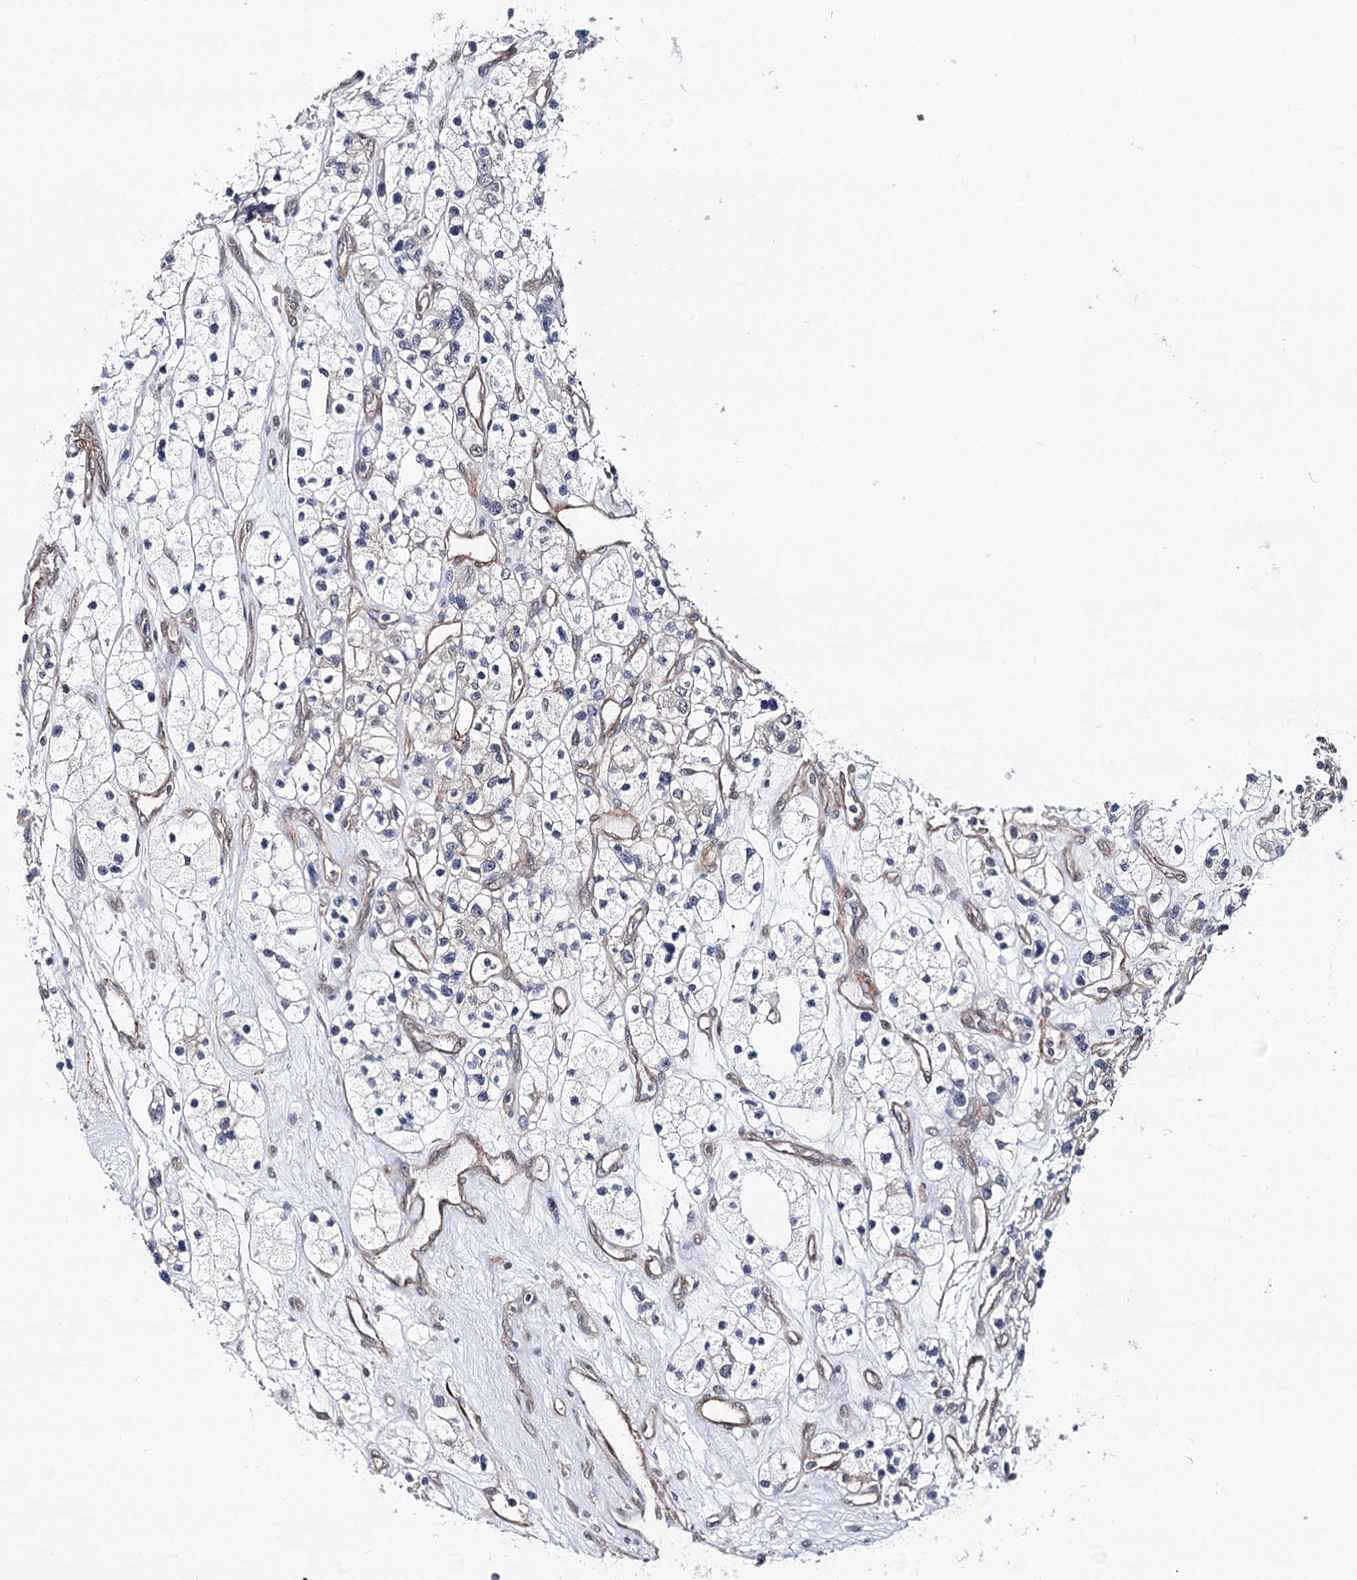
{"staining": {"intensity": "negative", "quantity": "none", "location": "none"}, "tissue": "renal cancer", "cell_type": "Tumor cells", "image_type": "cancer", "snomed": [{"axis": "morphology", "description": "Adenocarcinoma, NOS"}, {"axis": "topography", "description": "Kidney"}], "caption": "IHC image of neoplastic tissue: adenocarcinoma (renal) stained with DAB (3,3'-diaminobenzidine) shows no significant protein staining in tumor cells. The staining was performed using DAB to visualize the protein expression in brown, while the nuclei were stained in blue with hematoxylin (Magnification: 20x).", "gene": "PPP2R5B", "patient": {"sex": "female", "age": 57}}